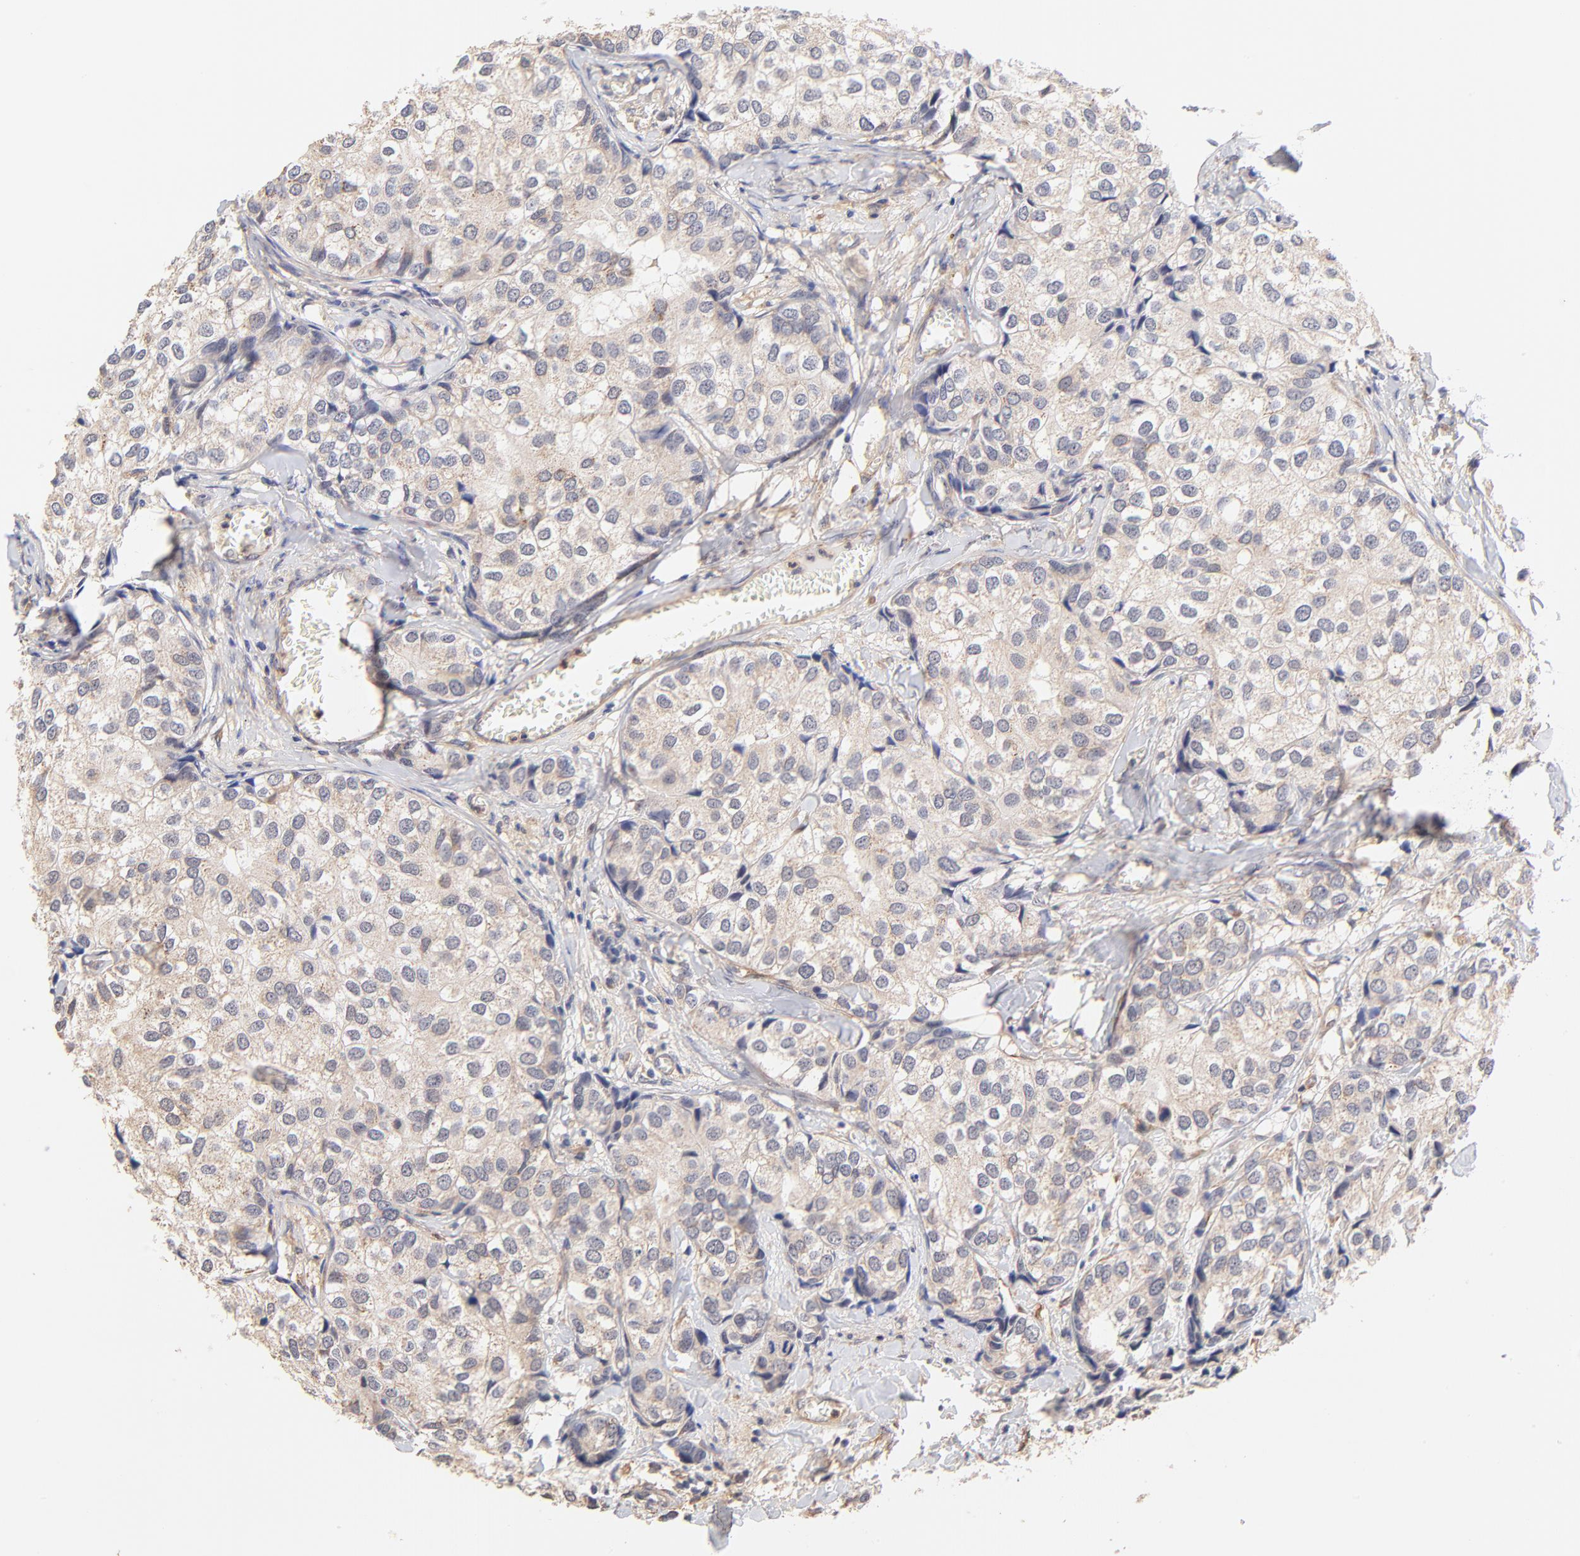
{"staining": {"intensity": "weak", "quantity": ">75%", "location": "cytoplasmic/membranous"}, "tissue": "breast cancer", "cell_type": "Tumor cells", "image_type": "cancer", "snomed": [{"axis": "morphology", "description": "Duct carcinoma"}, {"axis": "topography", "description": "Breast"}], "caption": "The image exhibits staining of breast infiltrating ductal carcinoma, revealing weak cytoplasmic/membranous protein expression (brown color) within tumor cells.", "gene": "PTK7", "patient": {"sex": "female", "age": 68}}